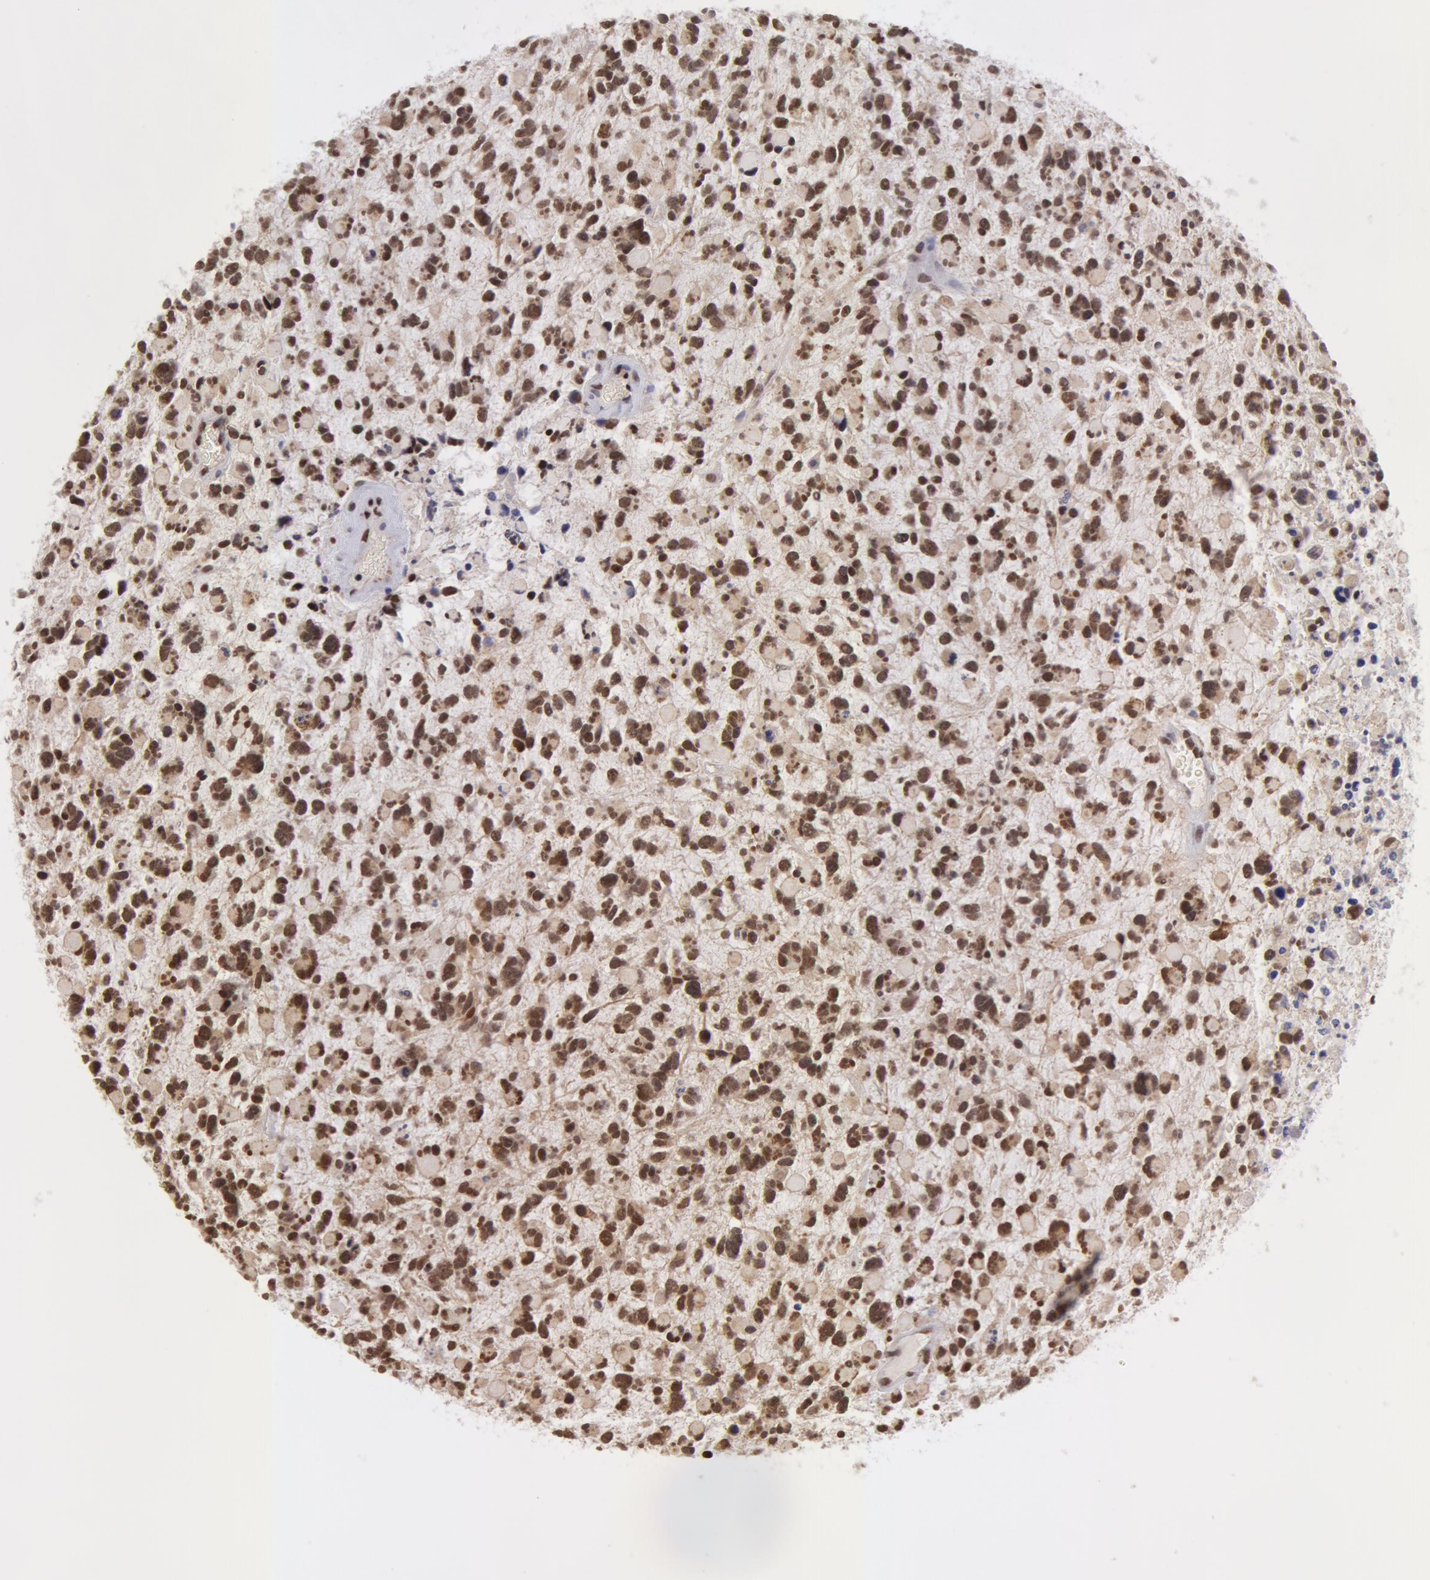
{"staining": {"intensity": "strong", "quantity": "25%-75%", "location": "nuclear"}, "tissue": "glioma", "cell_type": "Tumor cells", "image_type": "cancer", "snomed": [{"axis": "morphology", "description": "Glioma, malignant, High grade"}, {"axis": "topography", "description": "Brain"}], "caption": "Immunohistochemical staining of human malignant glioma (high-grade) reveals strong nuclear protein positivity in about 25%-75% of tumor cells. (brown staining indicates protein expression, while blue staining denotes nuclei).", "gene": "VRTN", "patient": {"sex": "female", "age": 37}}